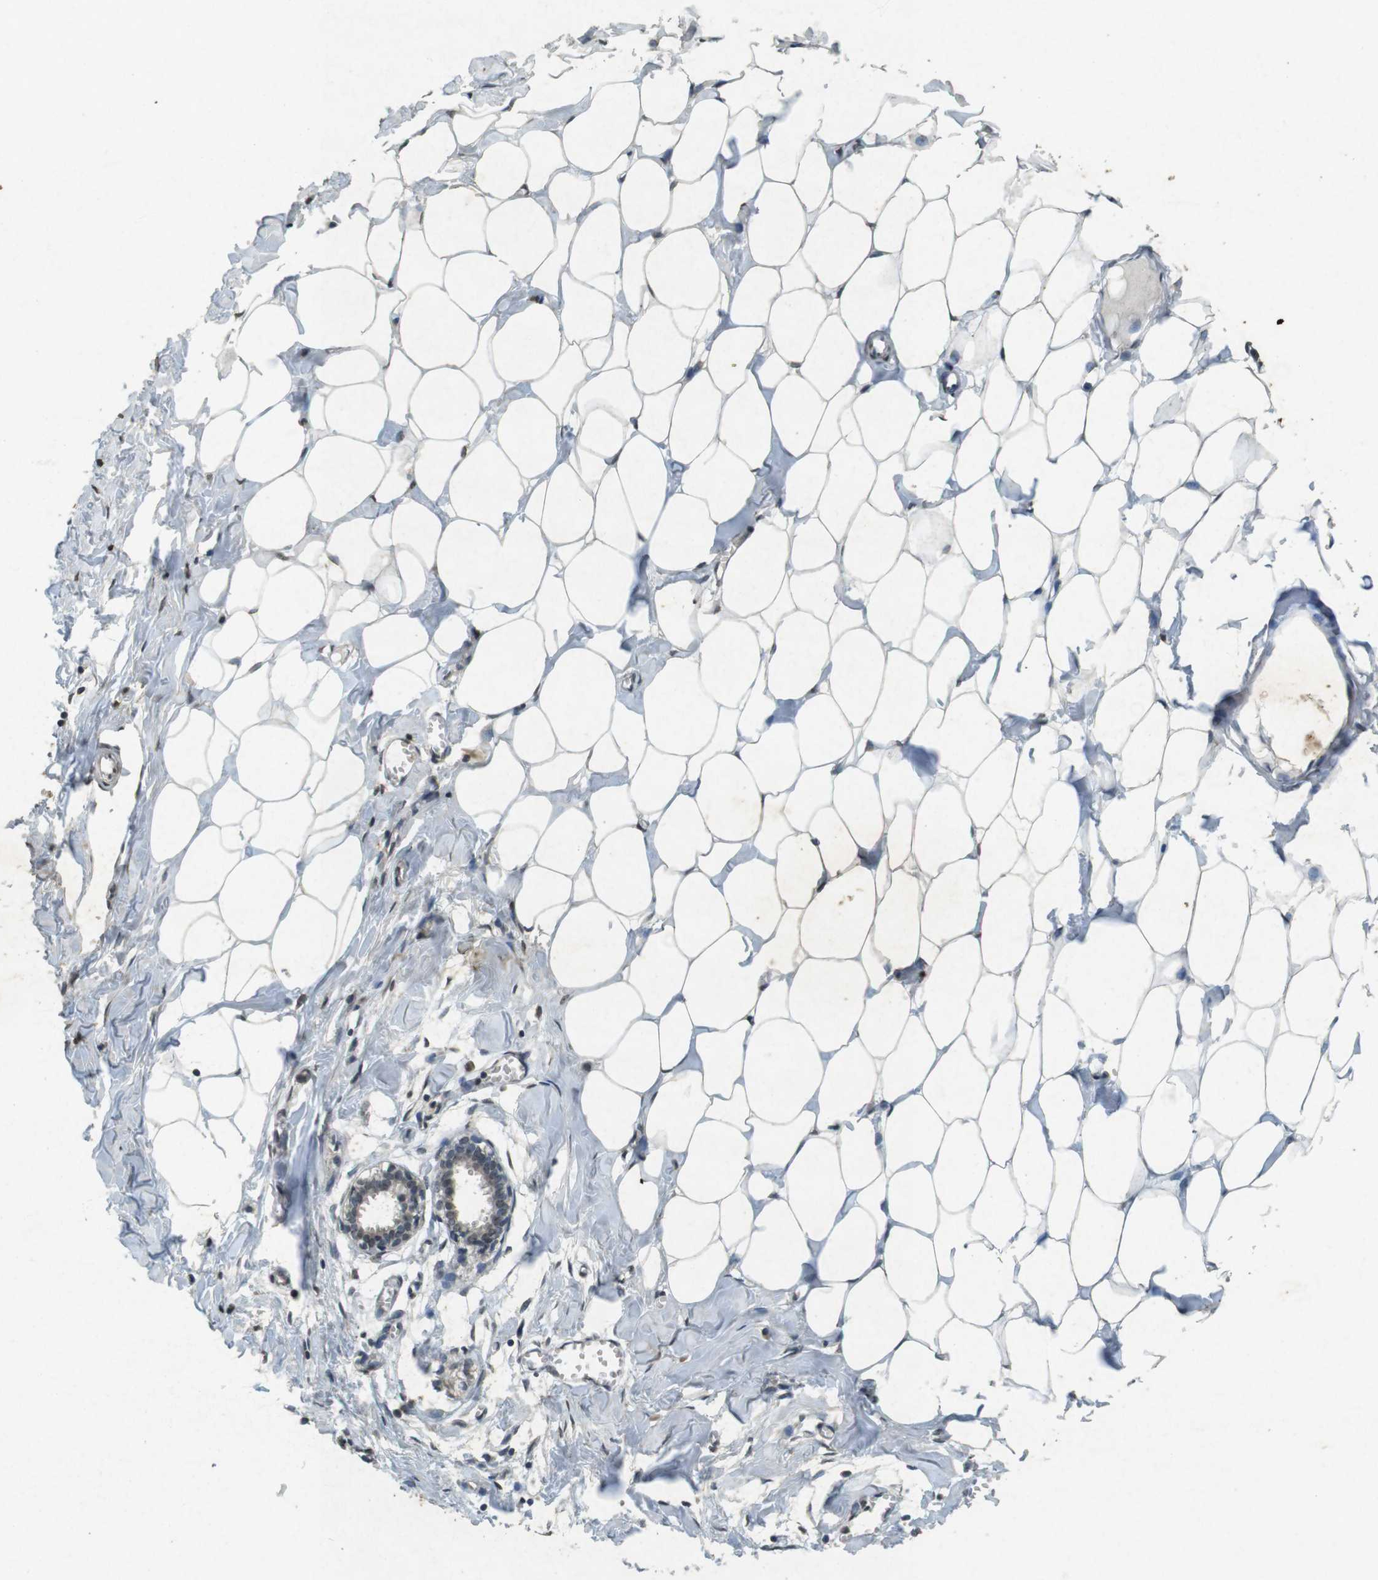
{"staining": {"intensity": "moderate", "quantity": ">75%", "location": "nuclear"}, "tissue": "breast", "cell_type": "Adipocytes", "image_type": "normal", "snomed": [{"axis": "morphology", "description": "Normal tissue, NOS"}, {"axis": "topography", "description": "Breast"}], "caption": "High-power microscopy captured an immunohistochemistry image of benign breast, revealing moderate nuclear positivity in about >75% of adipocytes.", "gene": "ORC4", "patient": {"sex": "female", "age": 27}}